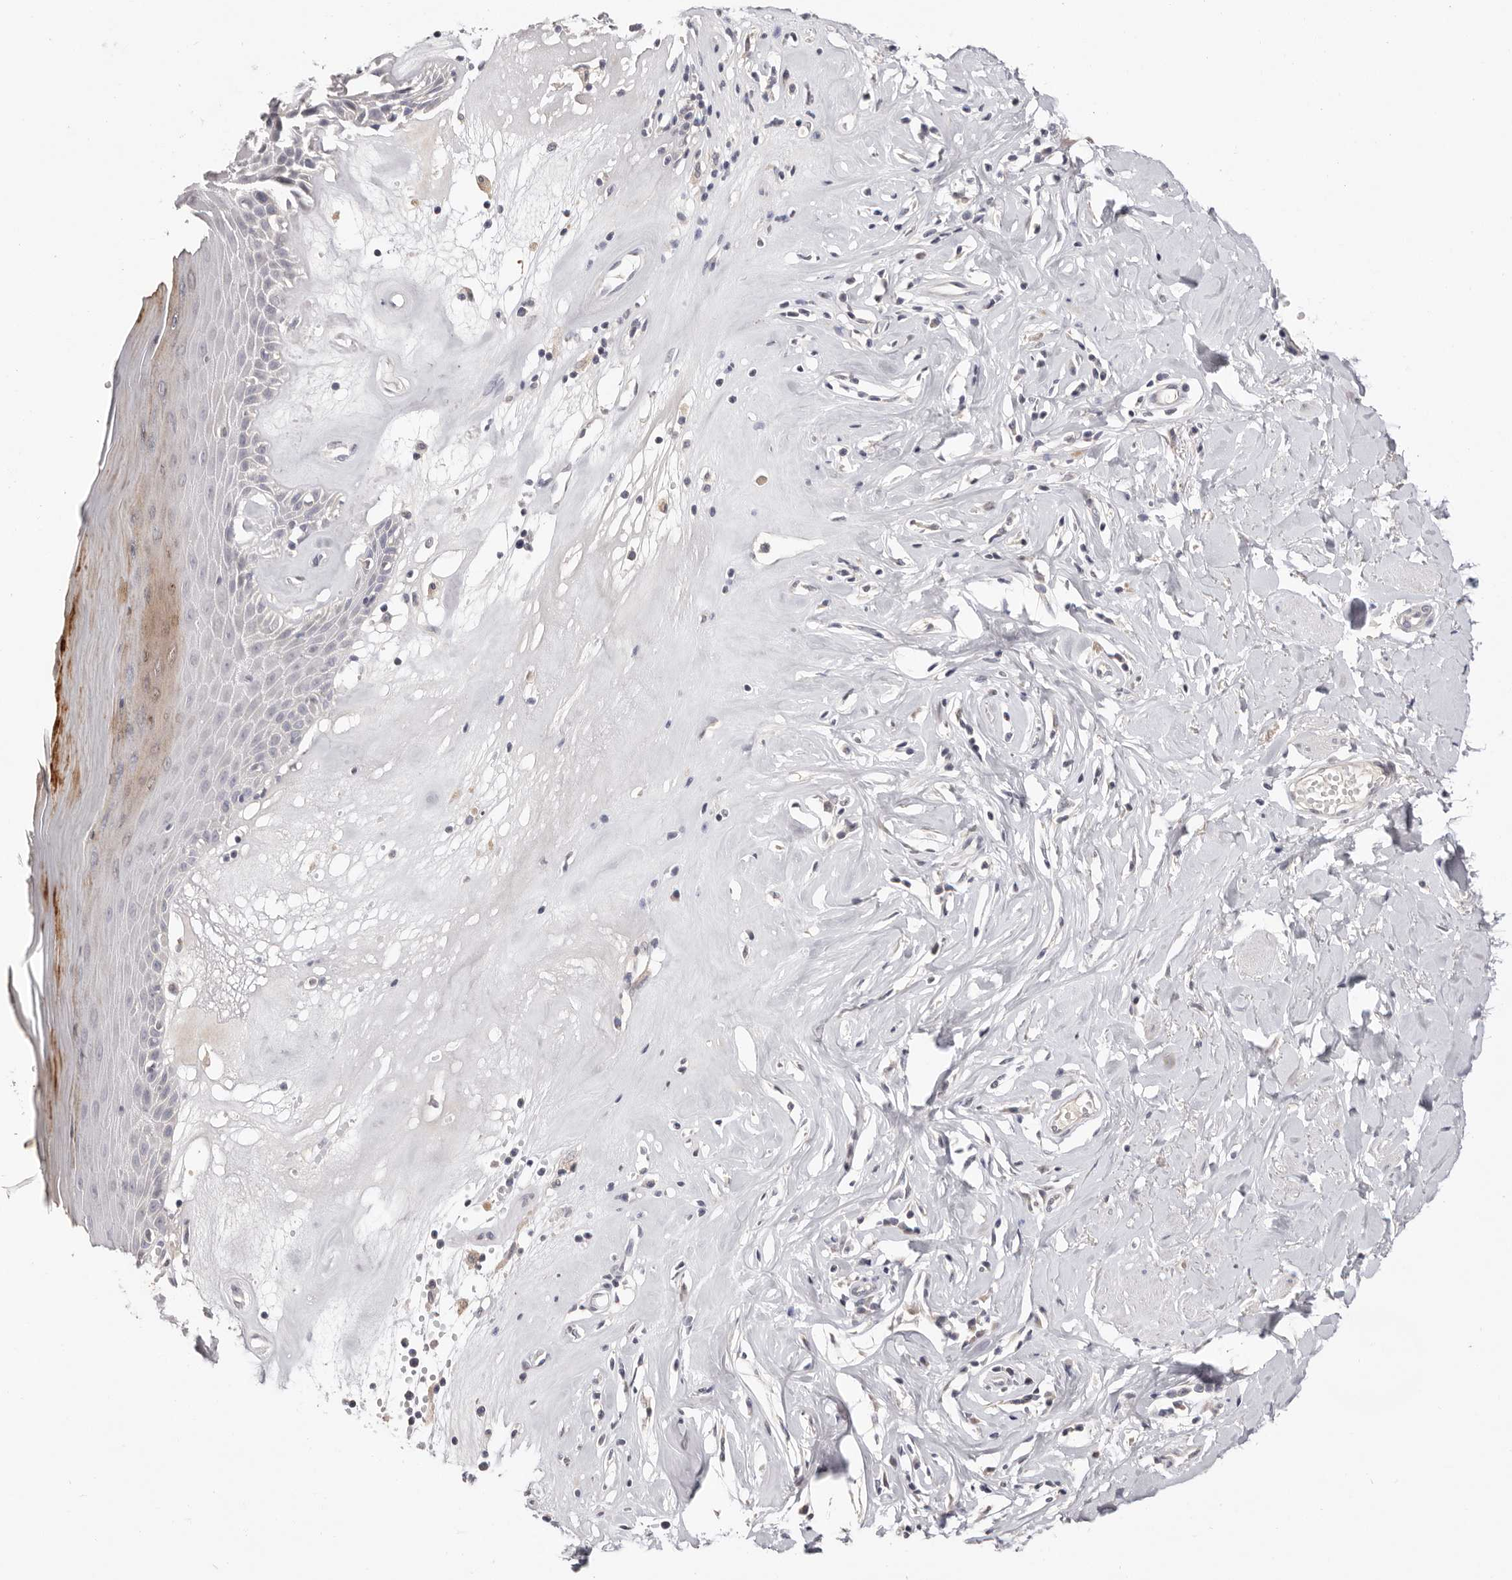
{"staining": {"intensity": "strong", "quantity": "<25%", "location": "cytoplasmic/membranous"}, "tissue": "skin", "cell_type": "Epidermal cells", "image_type": "normal", "snomed": [{"axis": "morphology", "description": "Normal tissue, NOS"}, {"axis": "morphology", "description": "Inflammation, NOS"}, {"axis": "topography", "description": "Vulva"}], "caption": "Strong cytoplasmic/membranous expression for a protein is appreciated in about <25% of epidermal cells of benign skin using immunohistochemistry (IHC).", "gene": "DOP1A", "patient": {"sex": "female", "age": 84}}